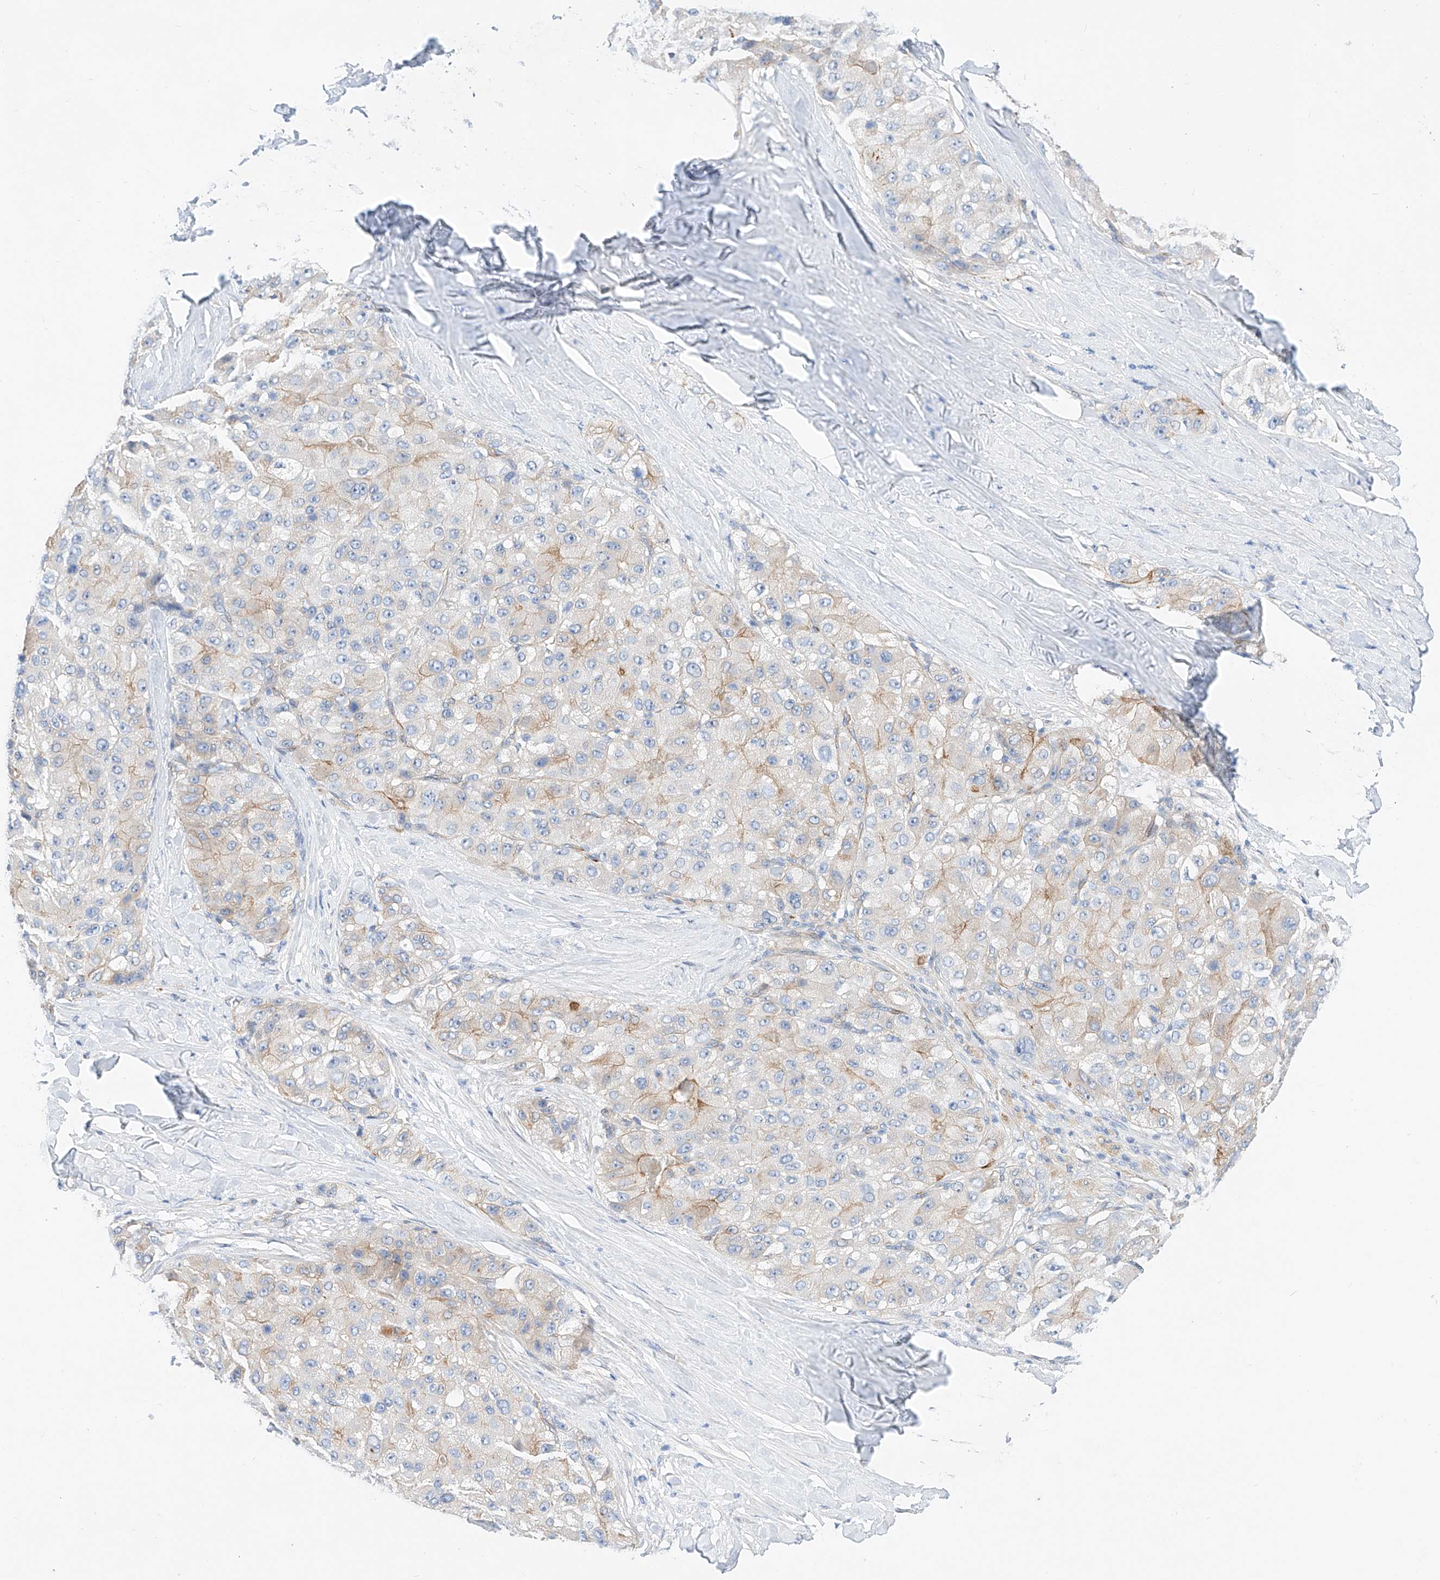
{"staining": {"intensity": "weak", "quantity": "<25%", "location": "cytoplasmic/membranous"}, "tissue": "liver cancer", "cell_type": "Tumor cells", "image_type": "cancer", "snomed": [{"axis": "morphology", "description": "Carcinoma, Hepatocellular, NOS"}, {"axis": "topography", "description": "Liver"}], "caption": "Human hepatocellular carcinoma (liver) stained for a protein using immunohistochemistry (IHC) exhibits no expression in tumor cells.", "gene": "SBSPON", "patient": {"sex": "male", "age": 80}}